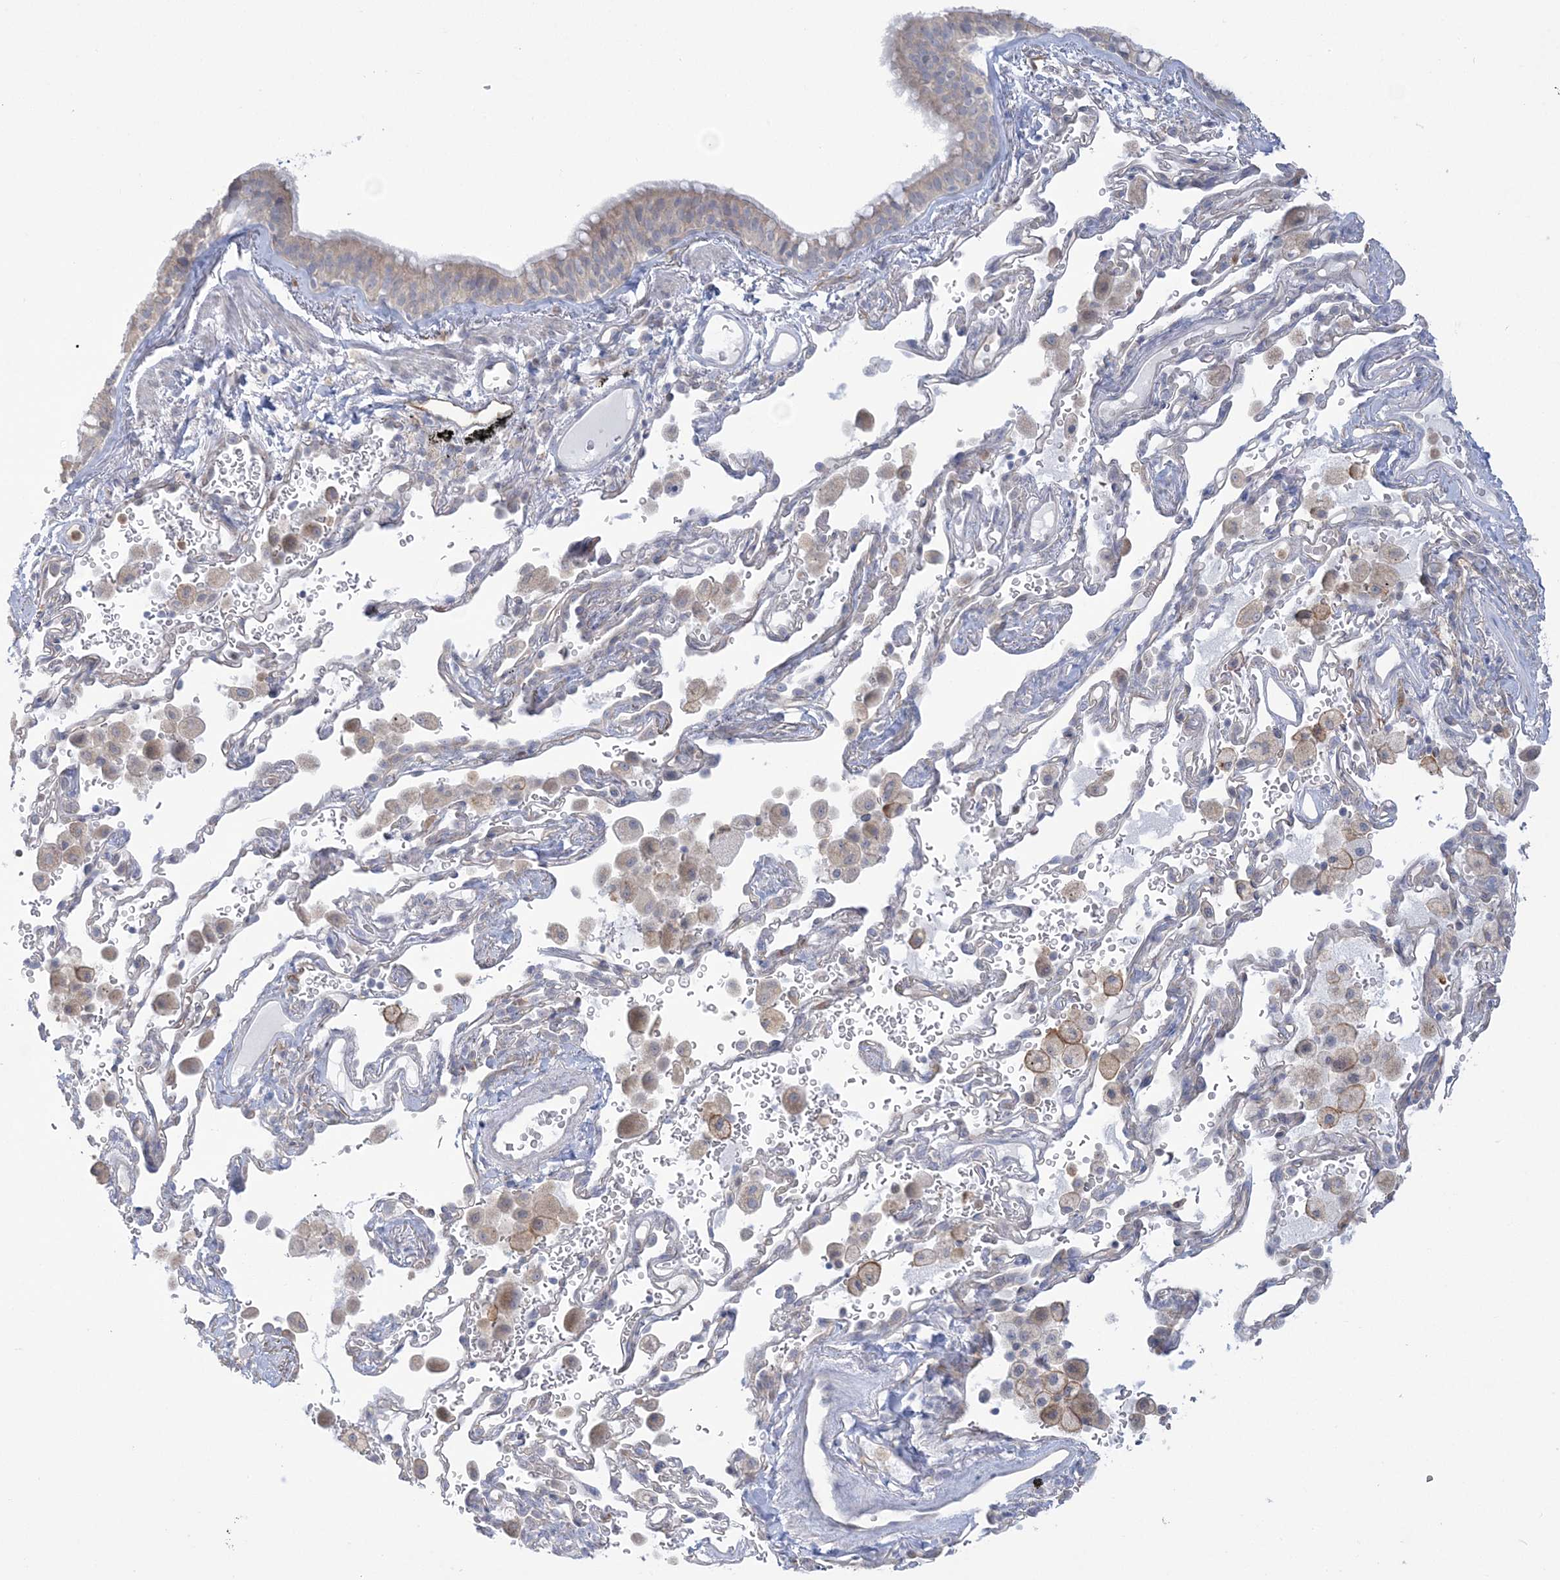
{"staining": {"intensity": "weak", "quantity": "25%-75%", "location": "cytoplasmic/membranous"}, "tissue": "bronchus", "cell_type": "Respiratory epithelial cells", "image_type": "normal", "snomed": [{"axis": "morphology", "description": "Normal tissue, NOS"}, {"axis": "morphology", "description": "Adenocarcinoma, NOS"}, {"axis": "topography", "description": "Bronchus"}, {"axis": "topography", "description": "Lung"}], "caption": "Weak cytoplasmic/membranous positivity is present in about 25%-75% of respiratory epithelial cells in normal bronchus. (DAB (3,3'-diaminobenzidine) = brown stain, brightfield microscopy at high magnification).", "gene": "FARSB", "patient": {"sex": "male", "age": 54}}